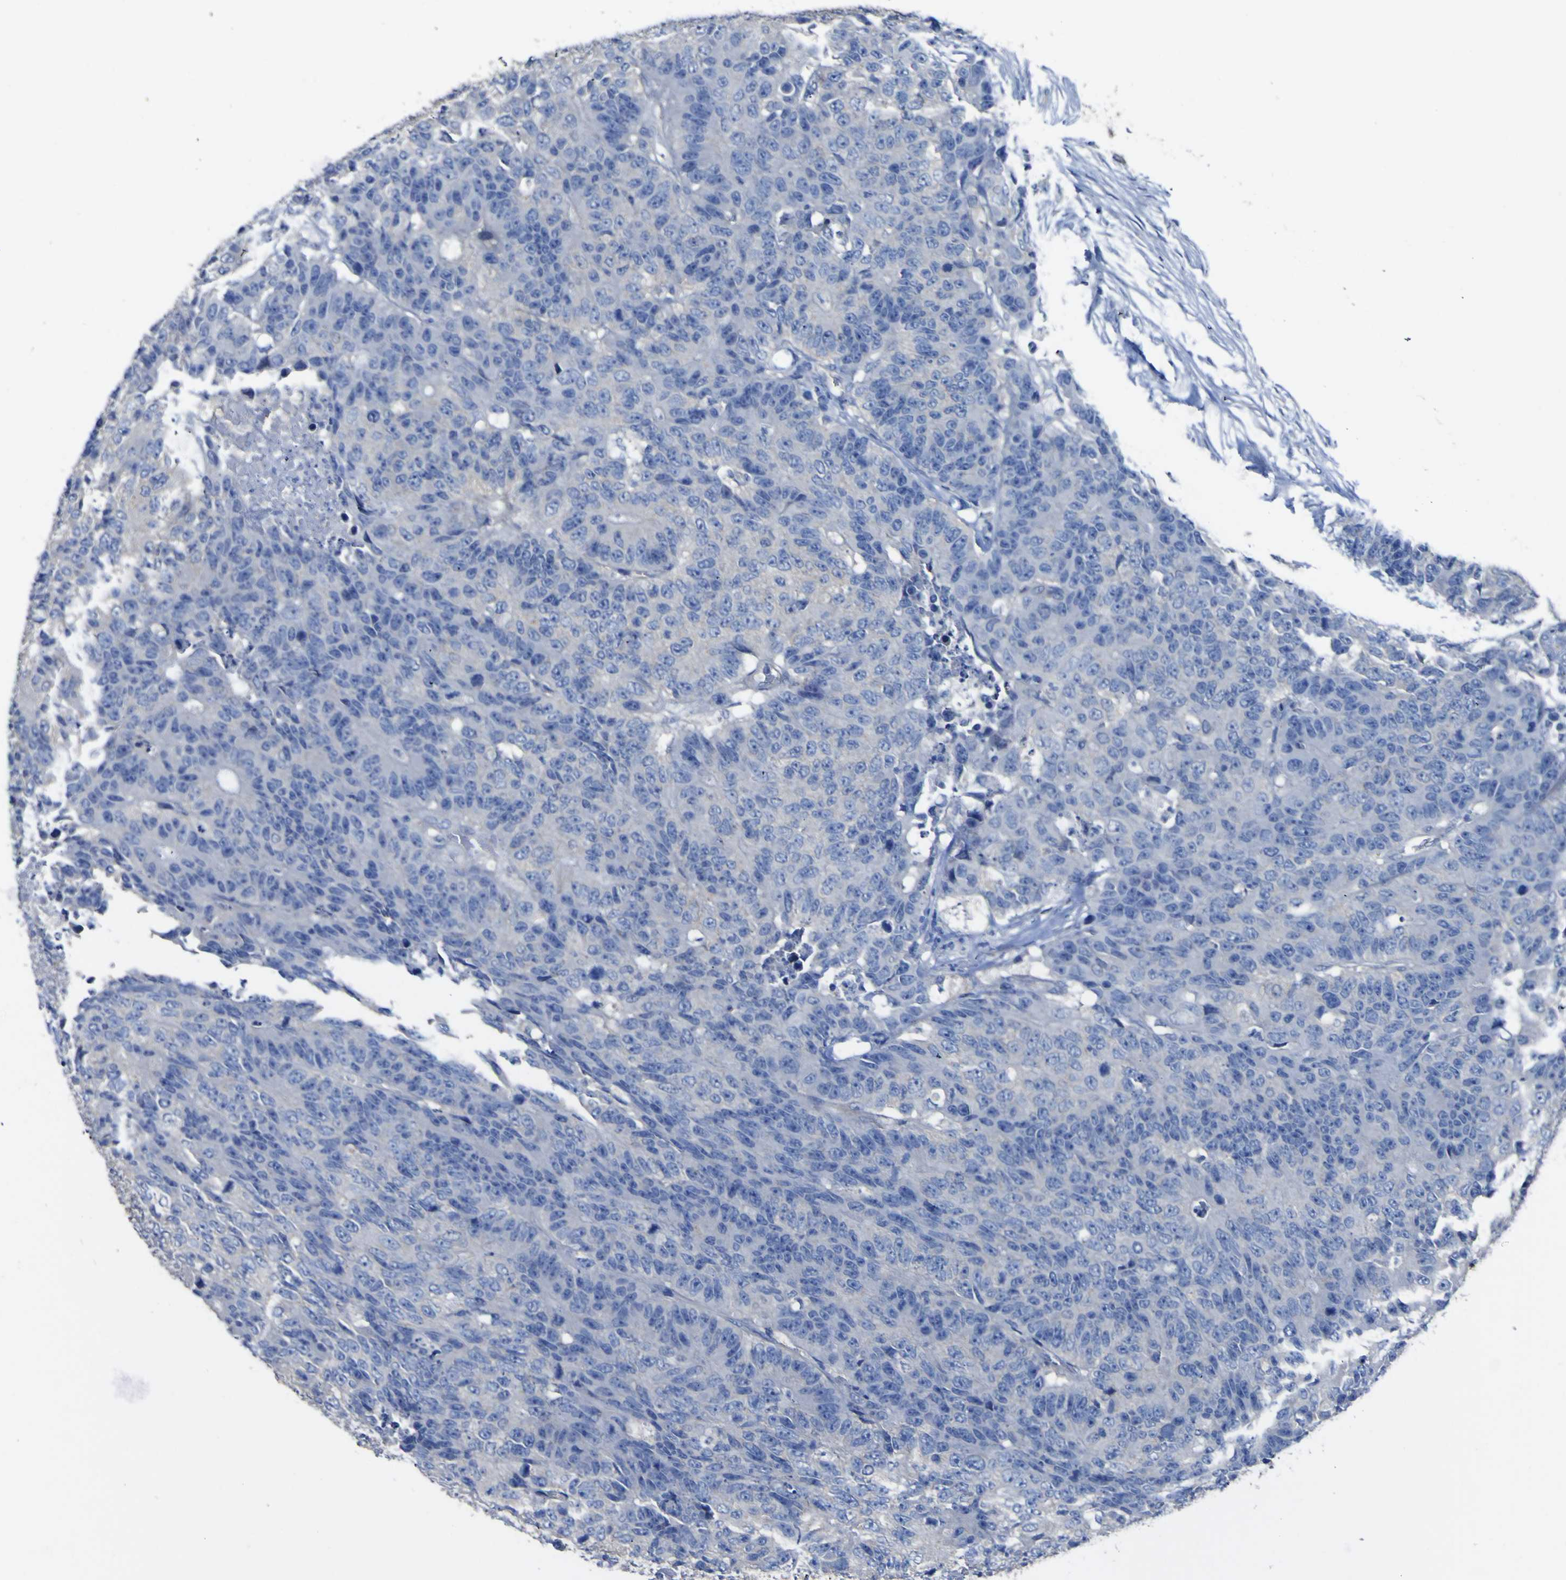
{"staining": {"intensity": "weak", "quantity": "<25%", "location": "cytoplasmic/membranous"}, "tissue": "colorectal cancer", "cell_type": "Tumor cells", "image_type": "cancer", "snomed": [{"axis": "morphology", "description": "Adenocarcinoma, NOS"}, {"axis": "topography", "description": "Colon"}], "caption": "Tumor cells are negative for brown protein staining in adenocarcinoma (colorectal). Brightfield microscopy of immunohistochemistry (IHC) stained with DAB (3,3'-diaminobenzidine) (brown) and hematoxylin (blue), captured at high magnification.", "gene": "AGO4", "patient": {"sex": "female", "age": 86}}